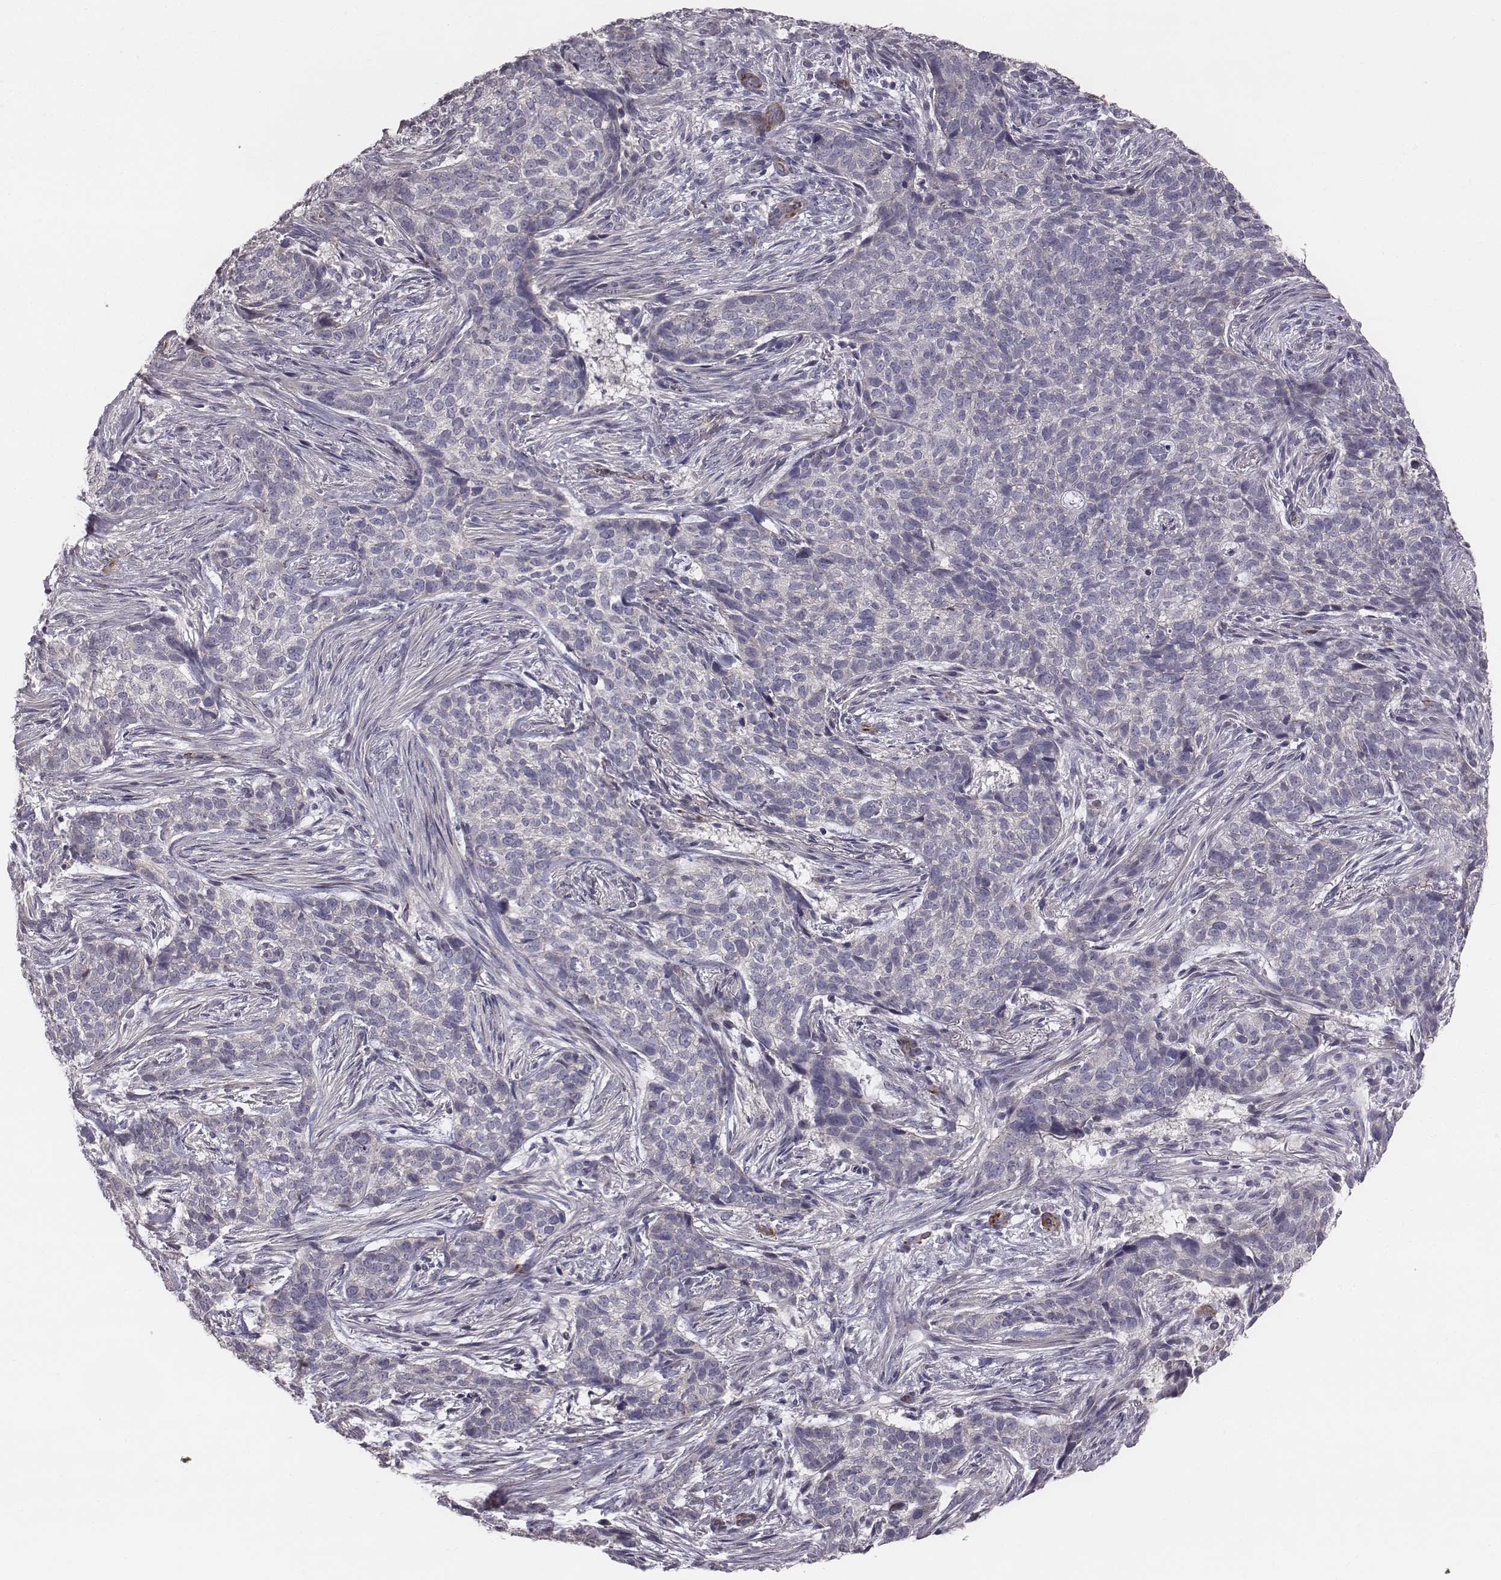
{"staining": {"intensity": "negative", "quantity": "none", "location": "none"}, "tissue": "skin cancer", "cell_type": "Tumor cells", "image_type": "cancer", "snomed": [{"axis": "morphology", "description": "Basal cell carcinoma"}, {"axis": "topography", "description": "Skin"}], "caption": "Immunohistochemistry image of human basal cell carcinoma (skin) stained for a protein (brown), which shows no positivity in tumor cells.", "gene": "PRKCZ", "patient": {"sex": "female", "age": 69}}